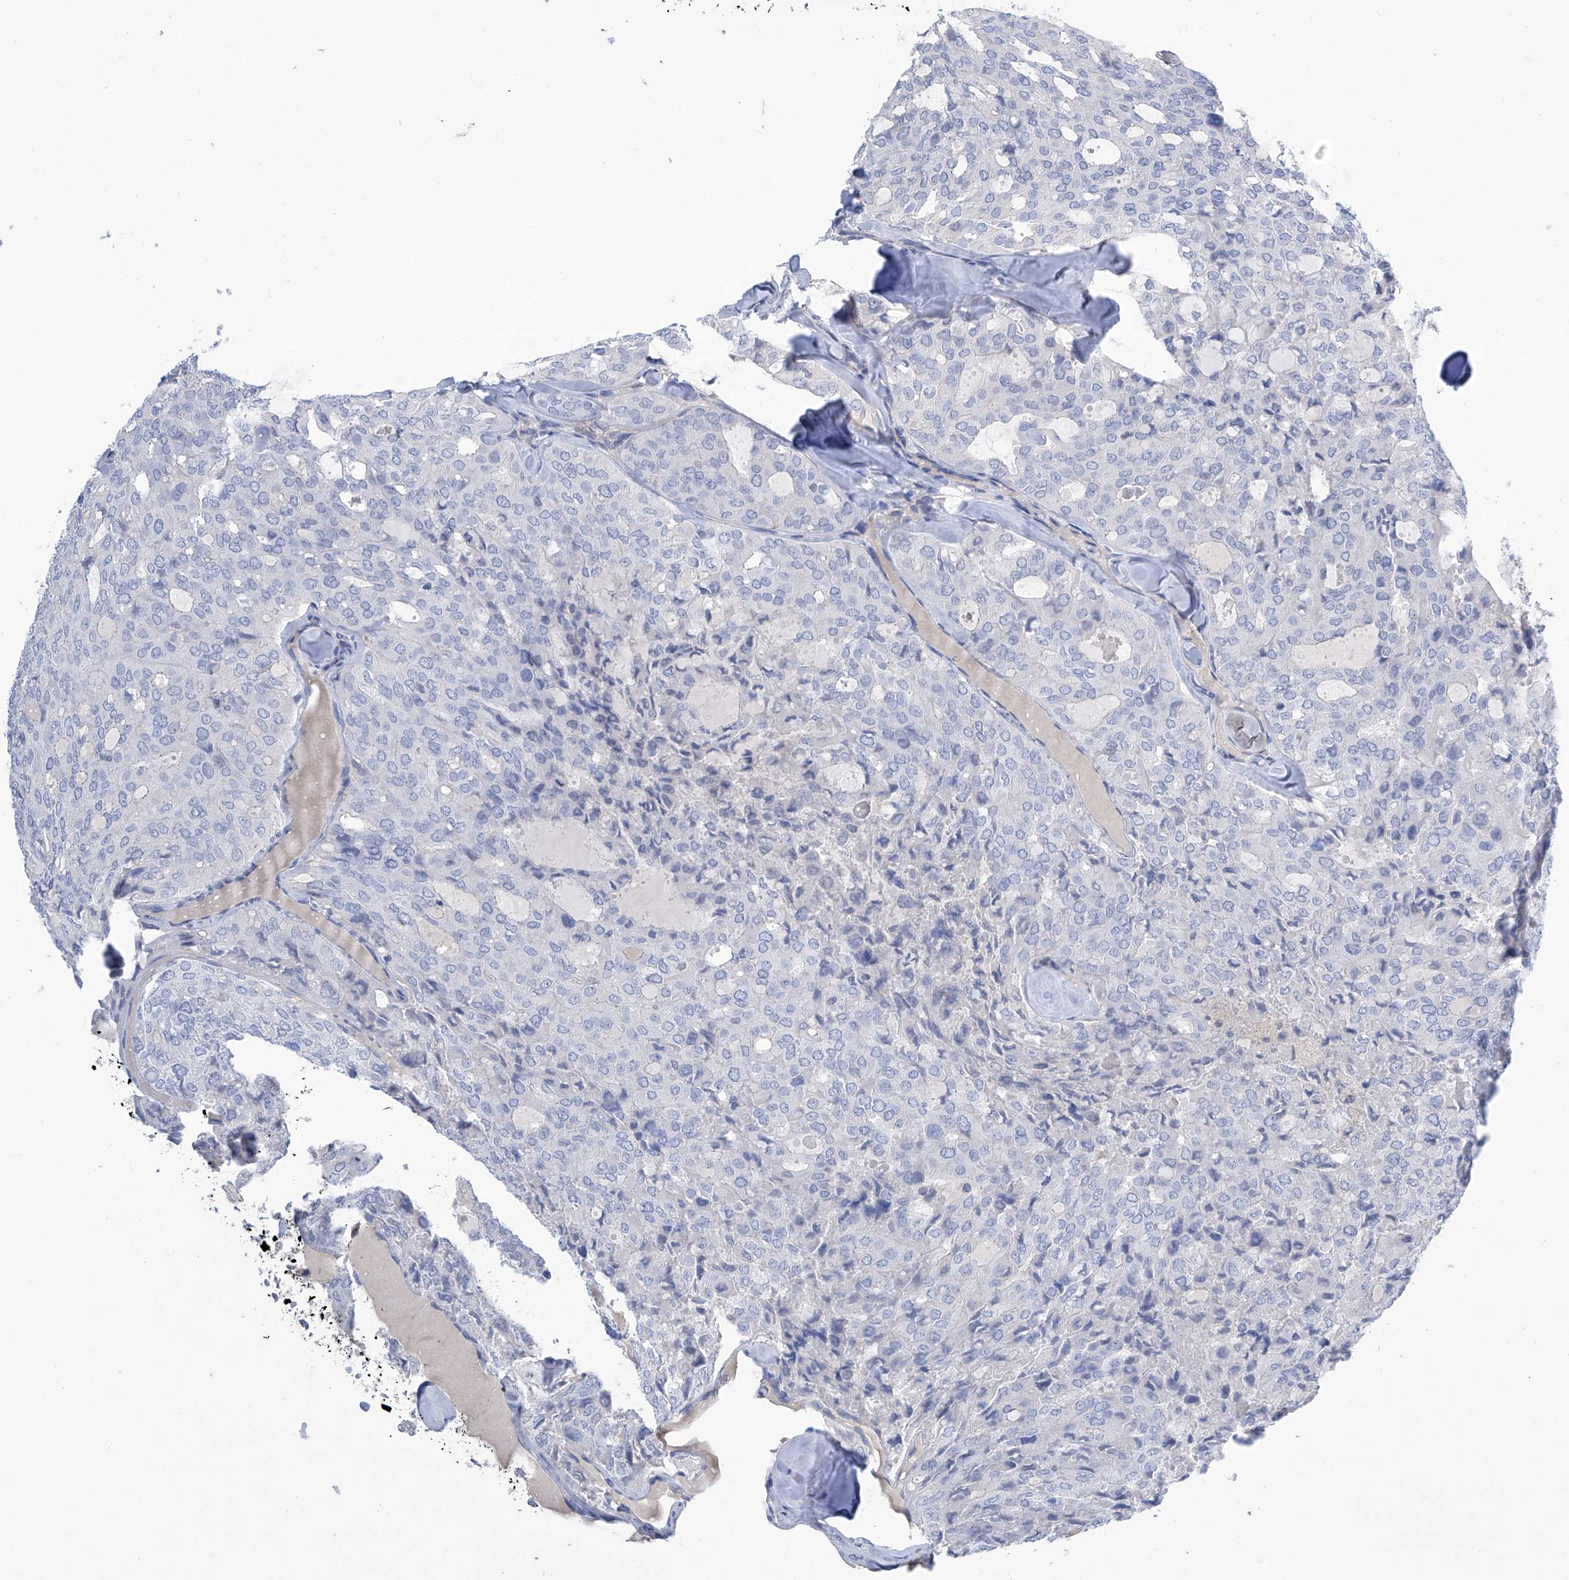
{"staining": {"intensity": "negative", "quantity": "none", "location": "none"}, "tissue": "thyroid cancer", "cell_type": "Tumor cells", "image_type": "cancer", "snomed": [{"axis": "morphology", "description": "Follicular adenoma carcinoma, NOS"}, {"axis": "topography", "description": "Thyroid gland"}], "caption": "The IHC histopathology image has no significant positivity in tumor cells of follicular adenoma carcinoma (thyroid) tissue.", "gene": "PGM3", "patient": {"sex": "male", "age": 75}}